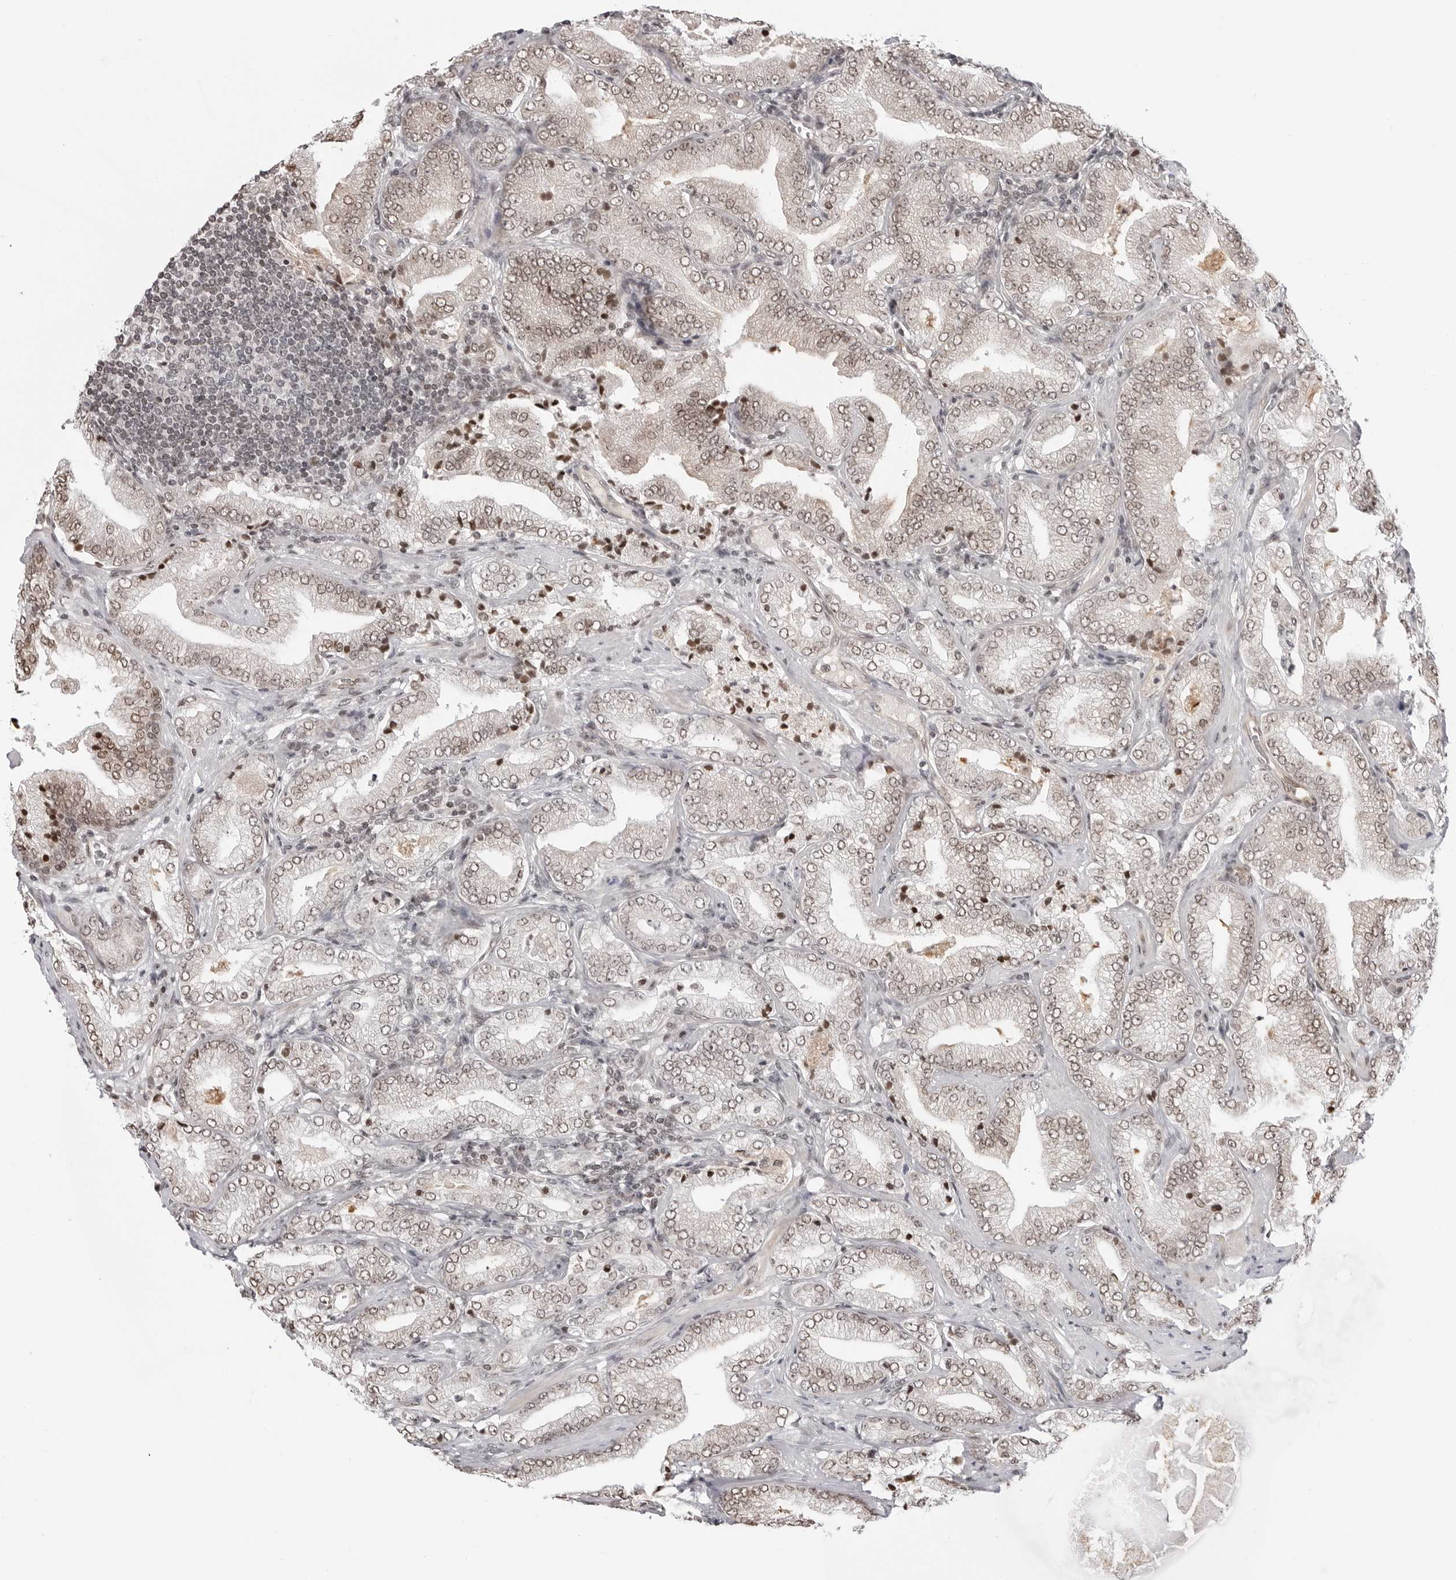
{"staining": {"intensity": "weak", "quantity": ">75%", "location": "nuclear"}, "tissue": "prostate cancer", "cell_type": "Tumor cells", "image_type": "cancer", "snomed": [{"axis": "morphology", "description": "Adenocarcinoma, Low grade"}, {"axis": "topography", "description": "Prostate"}], "caption": "Prostate adenocarcinoma (low-grade) stained with a protein marker displays weak staining in tumor cells.", "gene": "C8orf33", "patient": {"sex": "male", "age": 62}}